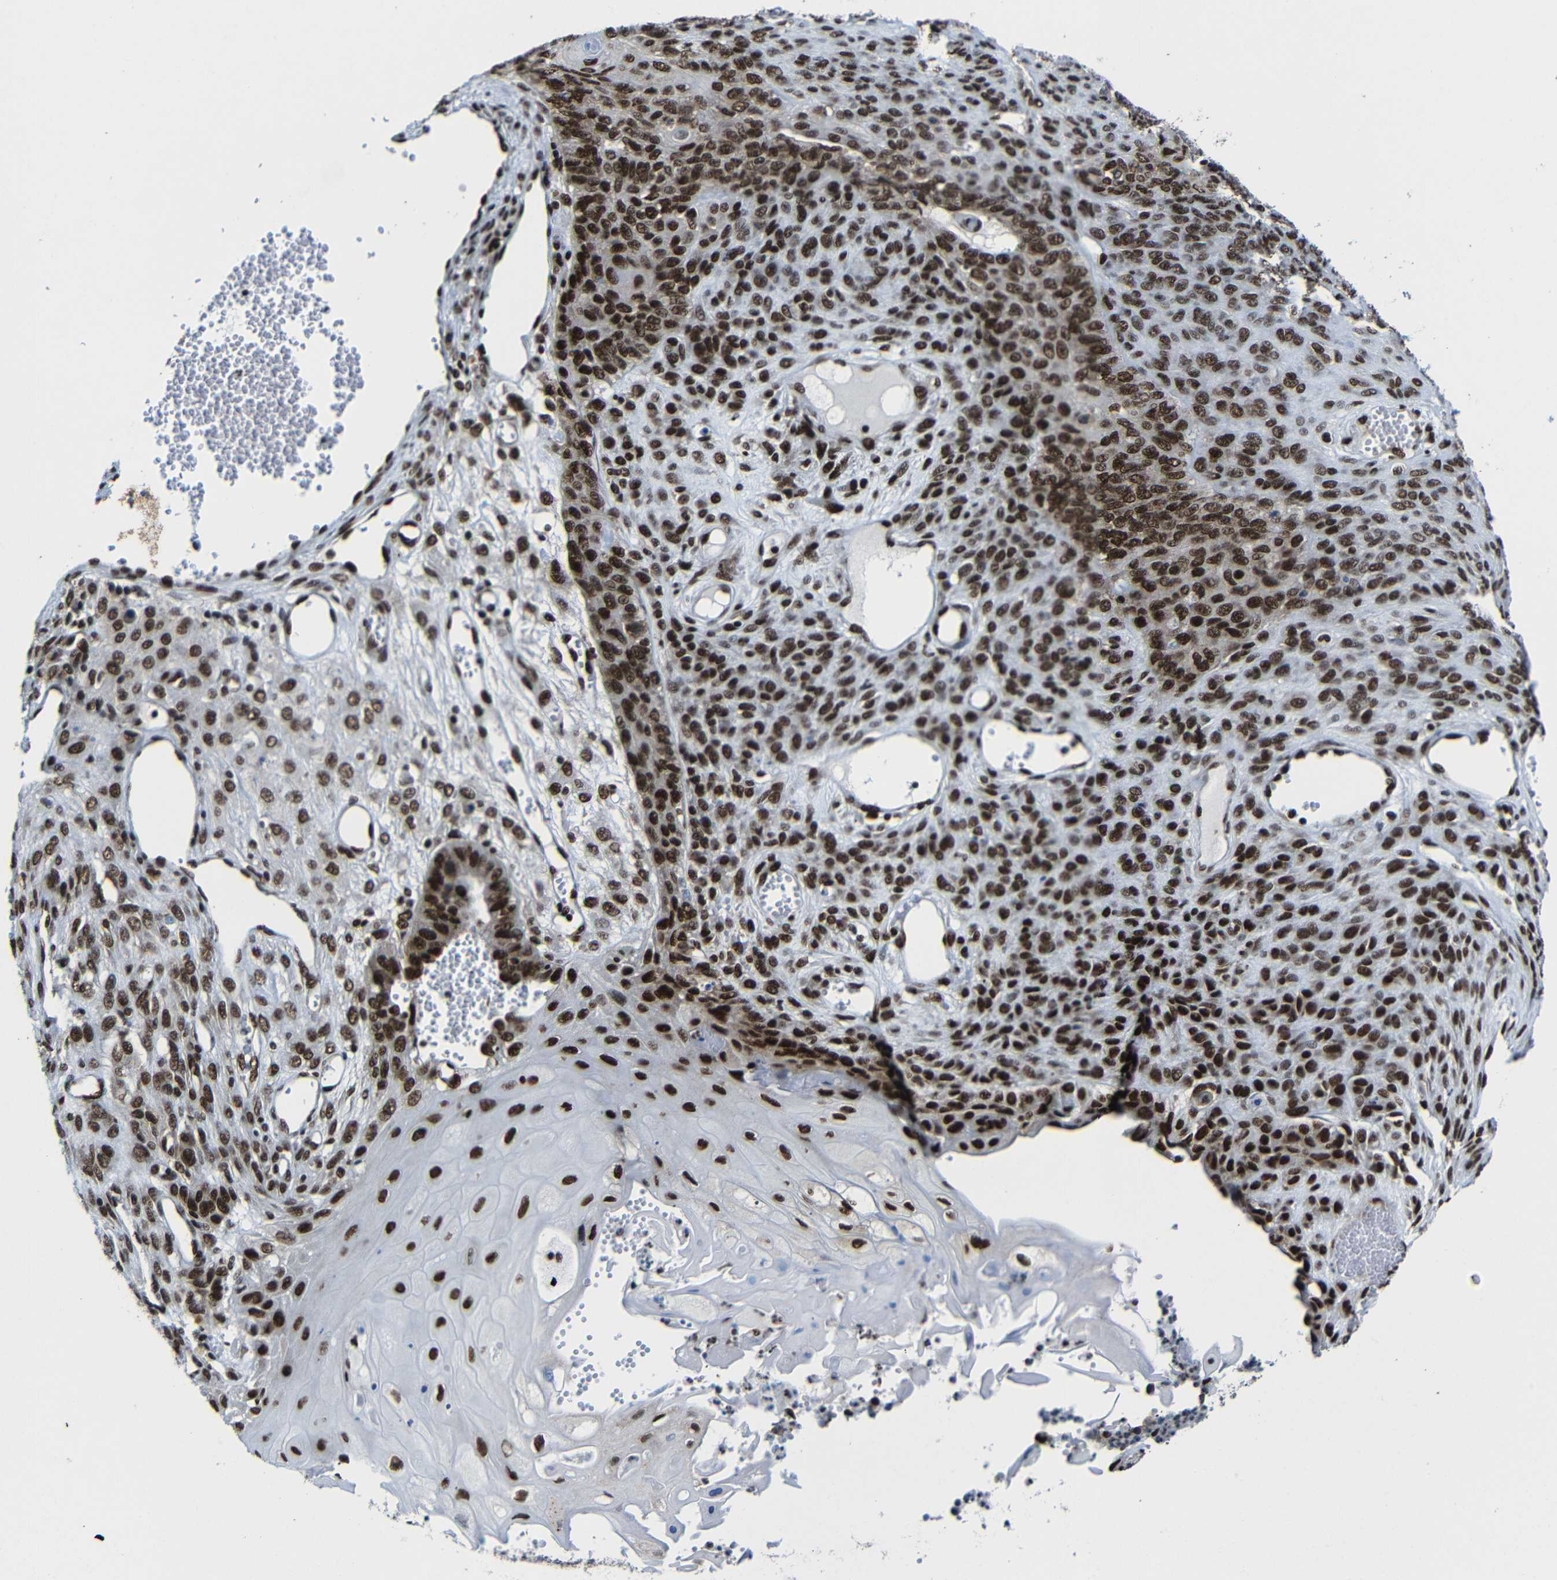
{"staining": {"intensity": "strong", "quantity": ">75%", "location": "nuclear"}, "tissue": "endometrial cancer", "cell_type": "Tumor cells", "image_type": "cancer", "snomed": [{"axis": "morphology", "description": "Adenocarcinoma, NOS"}, {"axis": "topography", "description": "Endometrium"}], "caption": "DAB immunohistochemical staining of human adenocarcinoma (endometrial) reveals strong nuclear protein positivity in about >75% of tumor cells.", "gene": "PTBP1", "patient": {"sex": "female", "age": 32}}